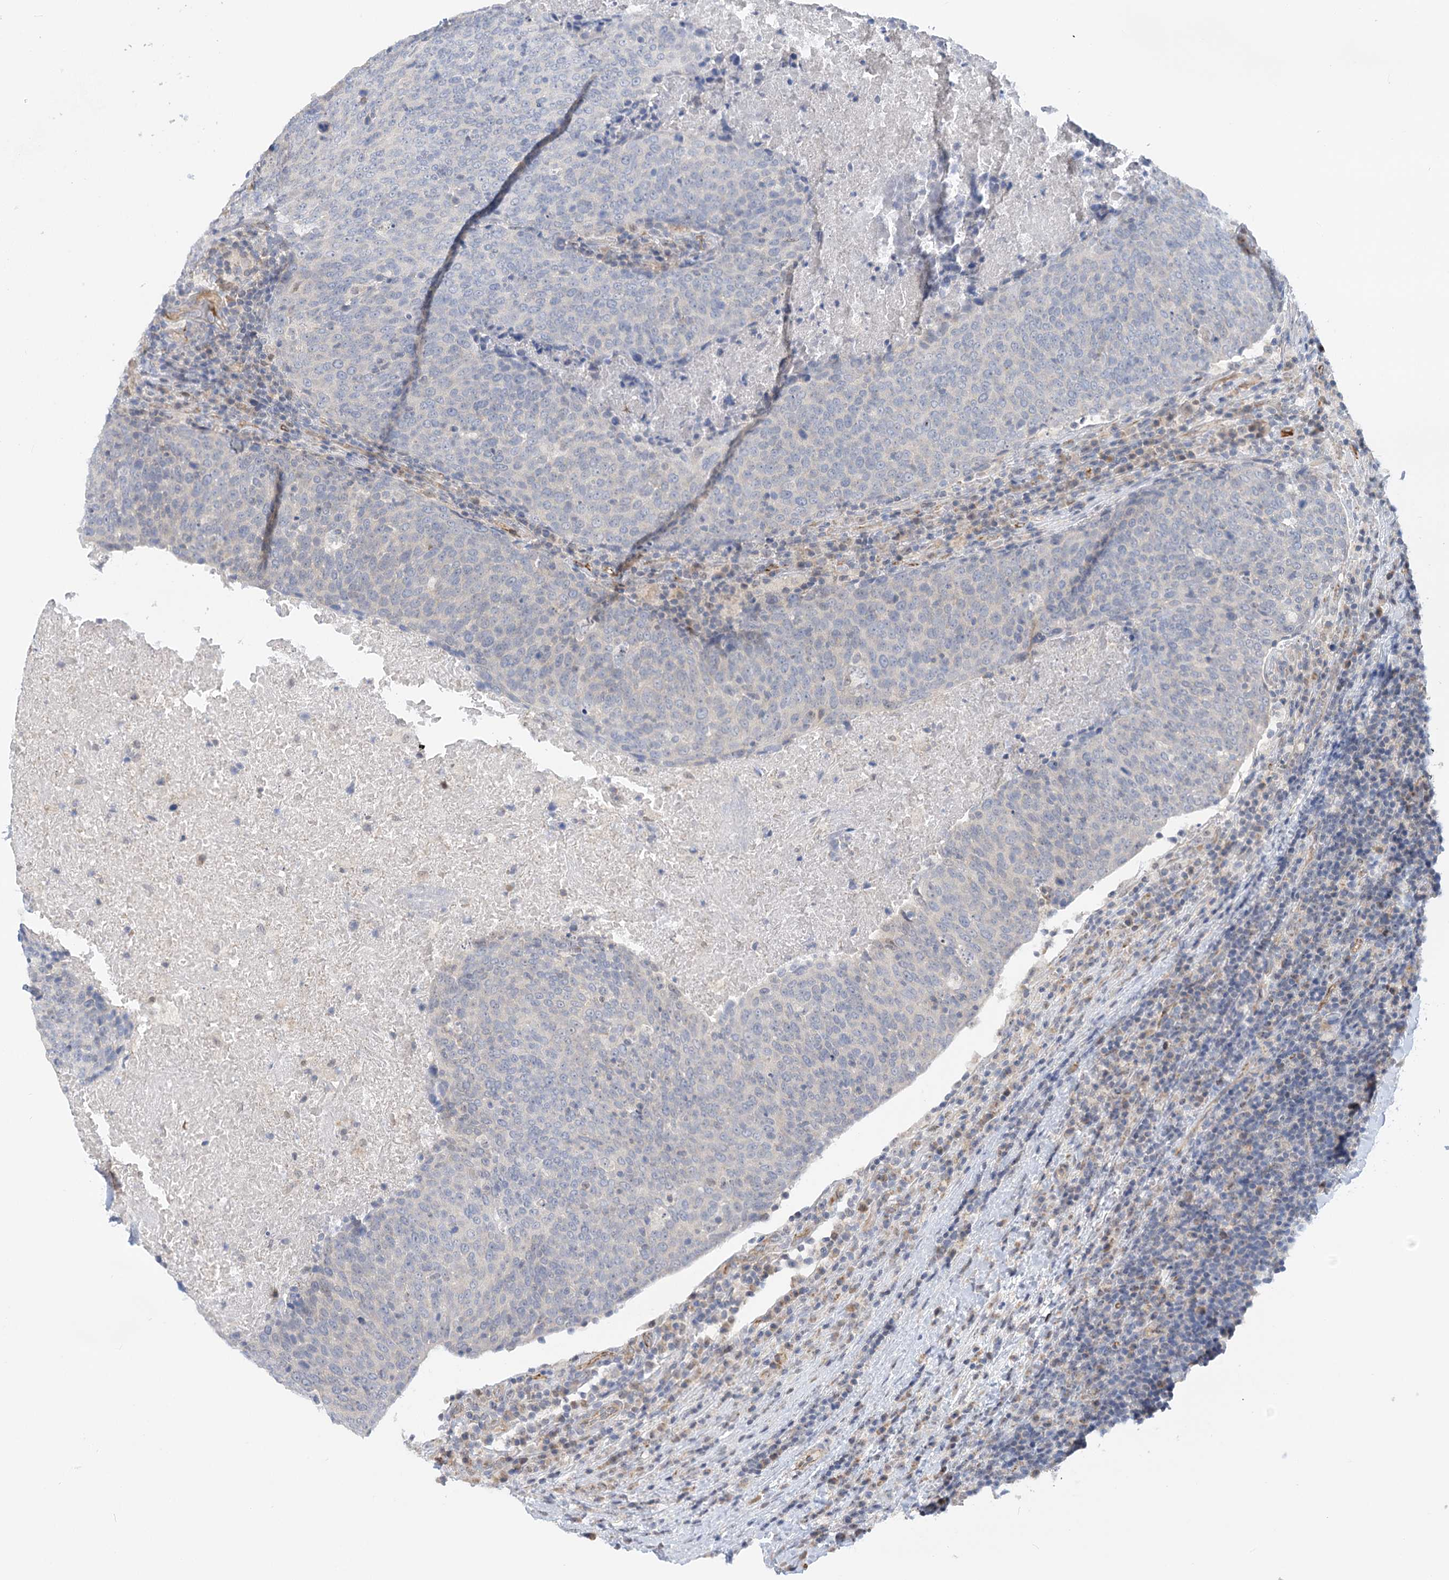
{"staining": {"intensity": "negative", "quantity": "none", "location": "none"}, "tissue": "head and neck cancer", "cell_type": "Tumor cells", "image_type": "cancer", "snomed": [{"axis": "morphology", "description": "Squamous cell carcinoma, NOS"}, {"axis": "morphology", "description": "Squamous cell carcinoma, metastatic, NOS"}, {"axis": "topography", "description": "Lymph node"}, {"axis": "topography", "description": "Head-Neck"}], "caption": "The histopathology image reveals no significant staining in tumor cells of head and neck cancer (squamous cell carcinoma).", "gene": "NELL2", "patient": {"sex": "male", "age": 62}}